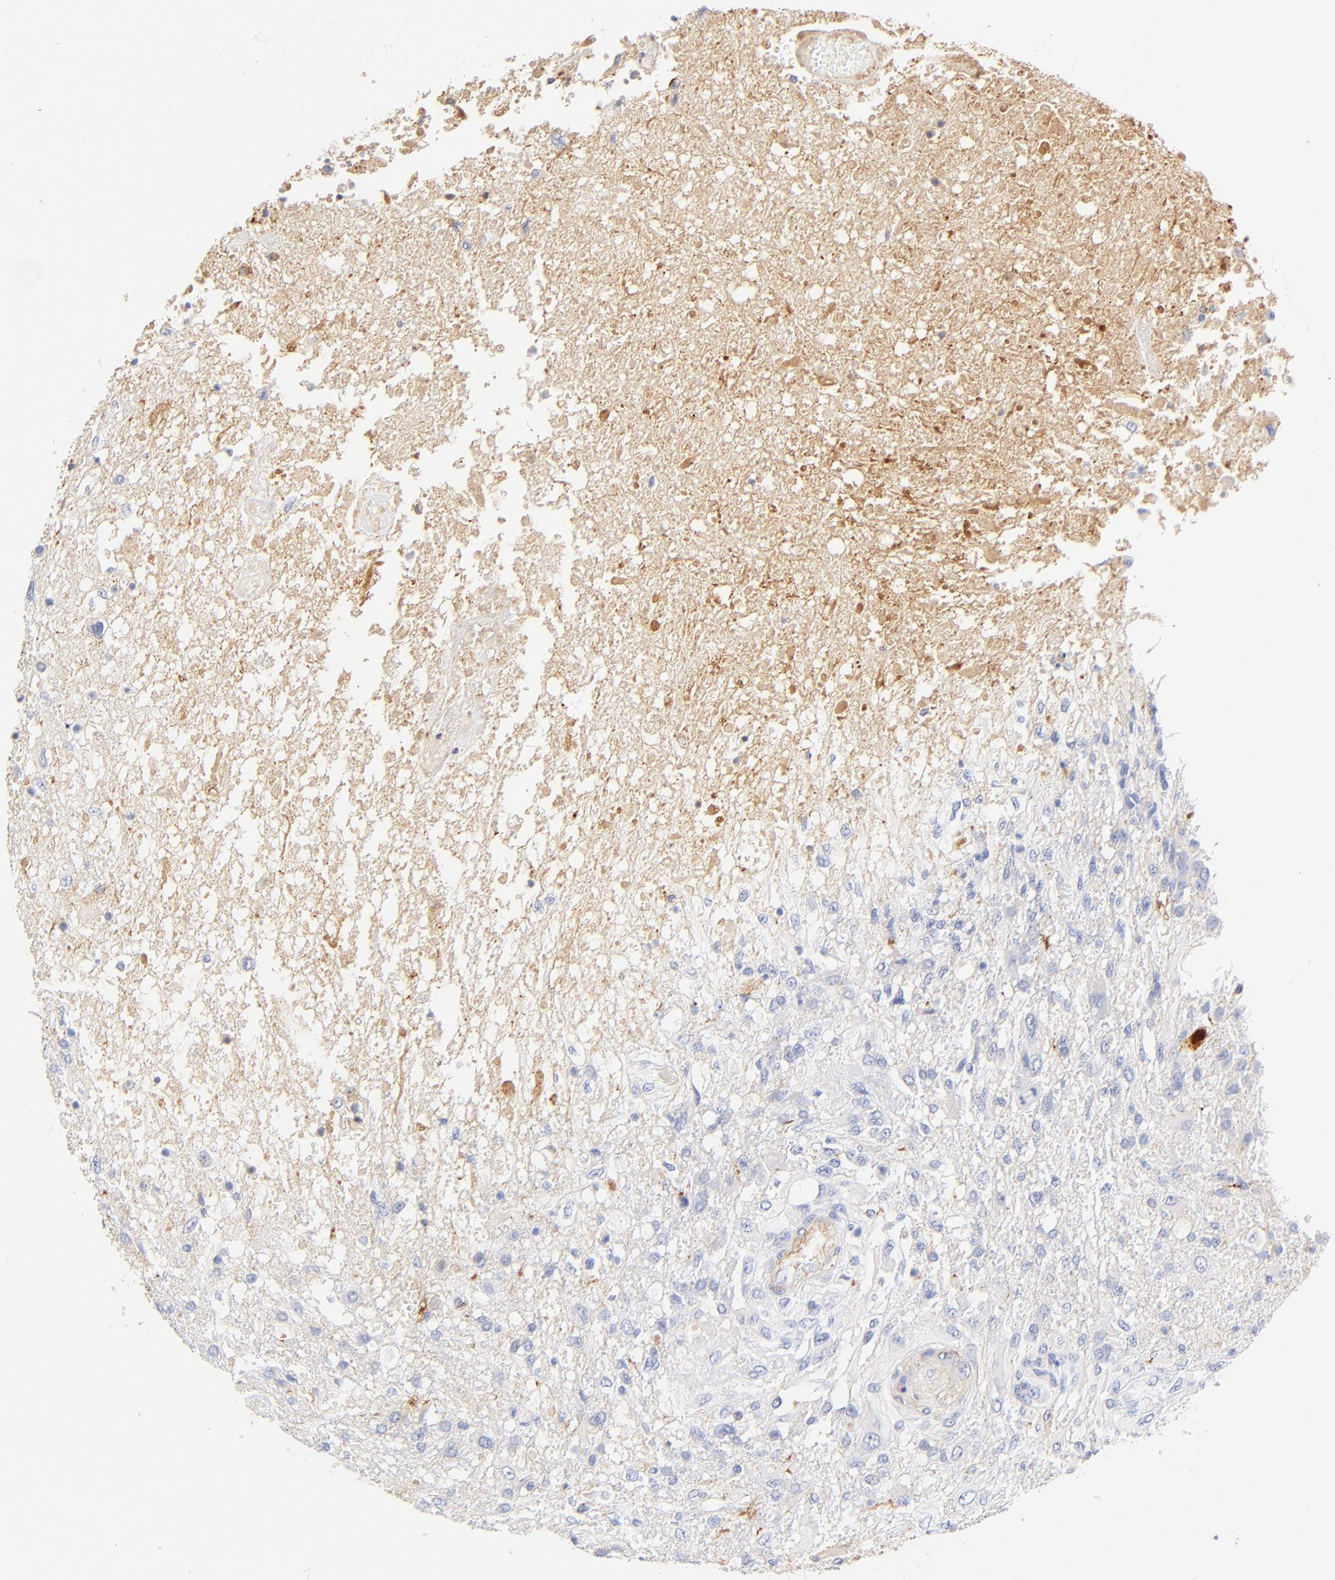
{"staining": {"intensity": "negative", "quantity": "none", "location": "none"}, "tissue": "glioma", "cell_type": "Tumor cells", "image_type": "cancer", "snomed": [{"axis": "morphology", "description": "Glioma, malignant, High grade"}, {"axis": "topography", "description": "Cerebral cortex"}], "caption": "The histopathology image shows no staining of tumor cells in high-grade glioma (malignant).", "gene": "MDGA2", "patient": {"sex": "male", "age": 79}}